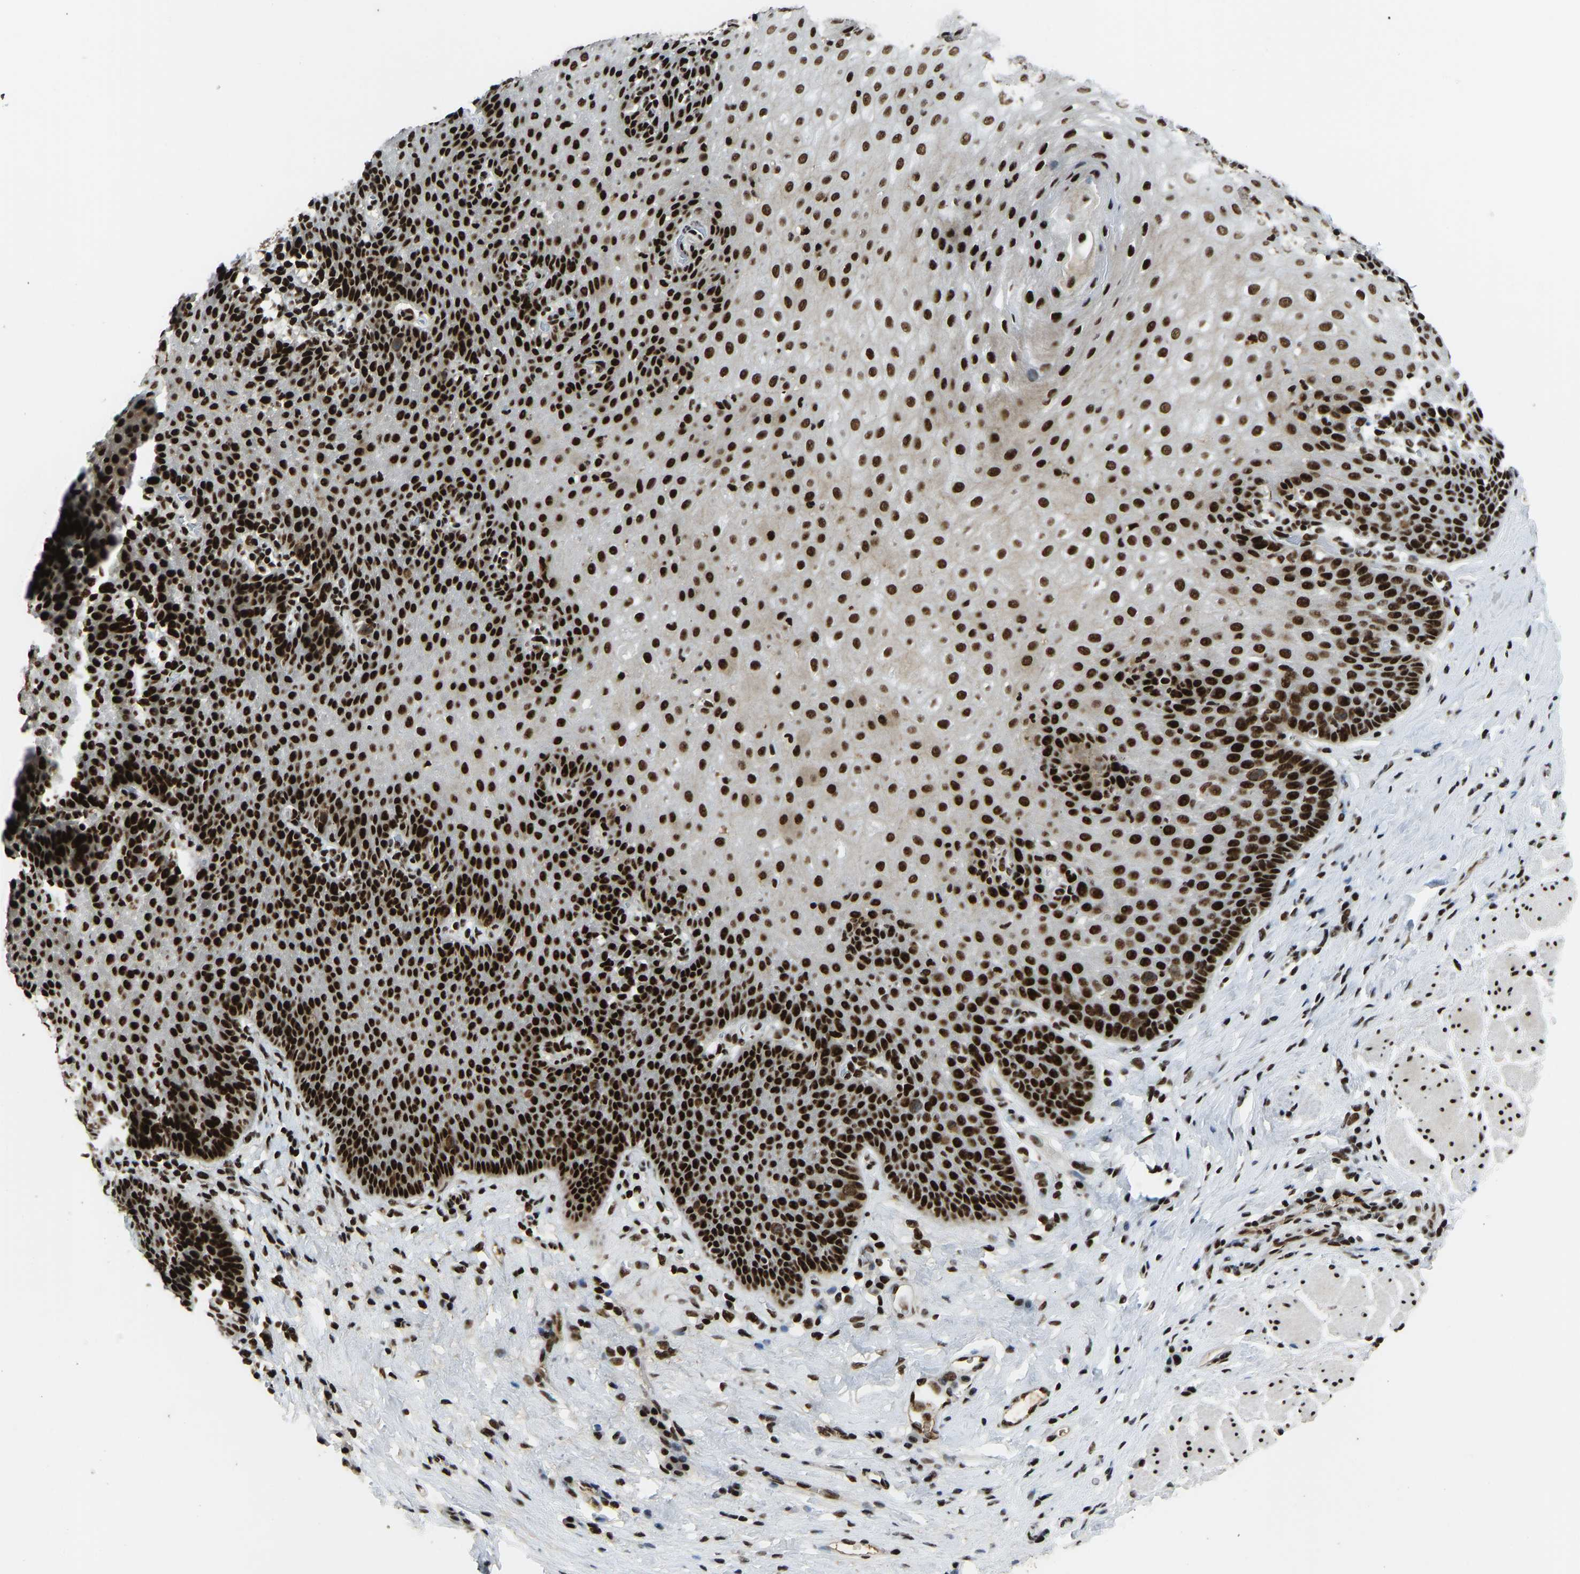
{"staining": {"intensity": "strong", "quantity": ">75%", "location": "nuclear"}, "tissue": "esophagus", "cell_type": "Squamous epithelial cells", "image_type": "normal", "snomed": [{"axis": "morphology", "description": "Normal tissue, NOS"}, {"axis": "topography", "description": "Esophagus"}], "caption": "Approximately >75% of squamous epithelial cells in benign esophagus reveal strong nuclear protein positivity as visualized by brown immunohistochemical staining.", "gene": "FOXK1", "patient": {"sex": "female", "age": 61}}